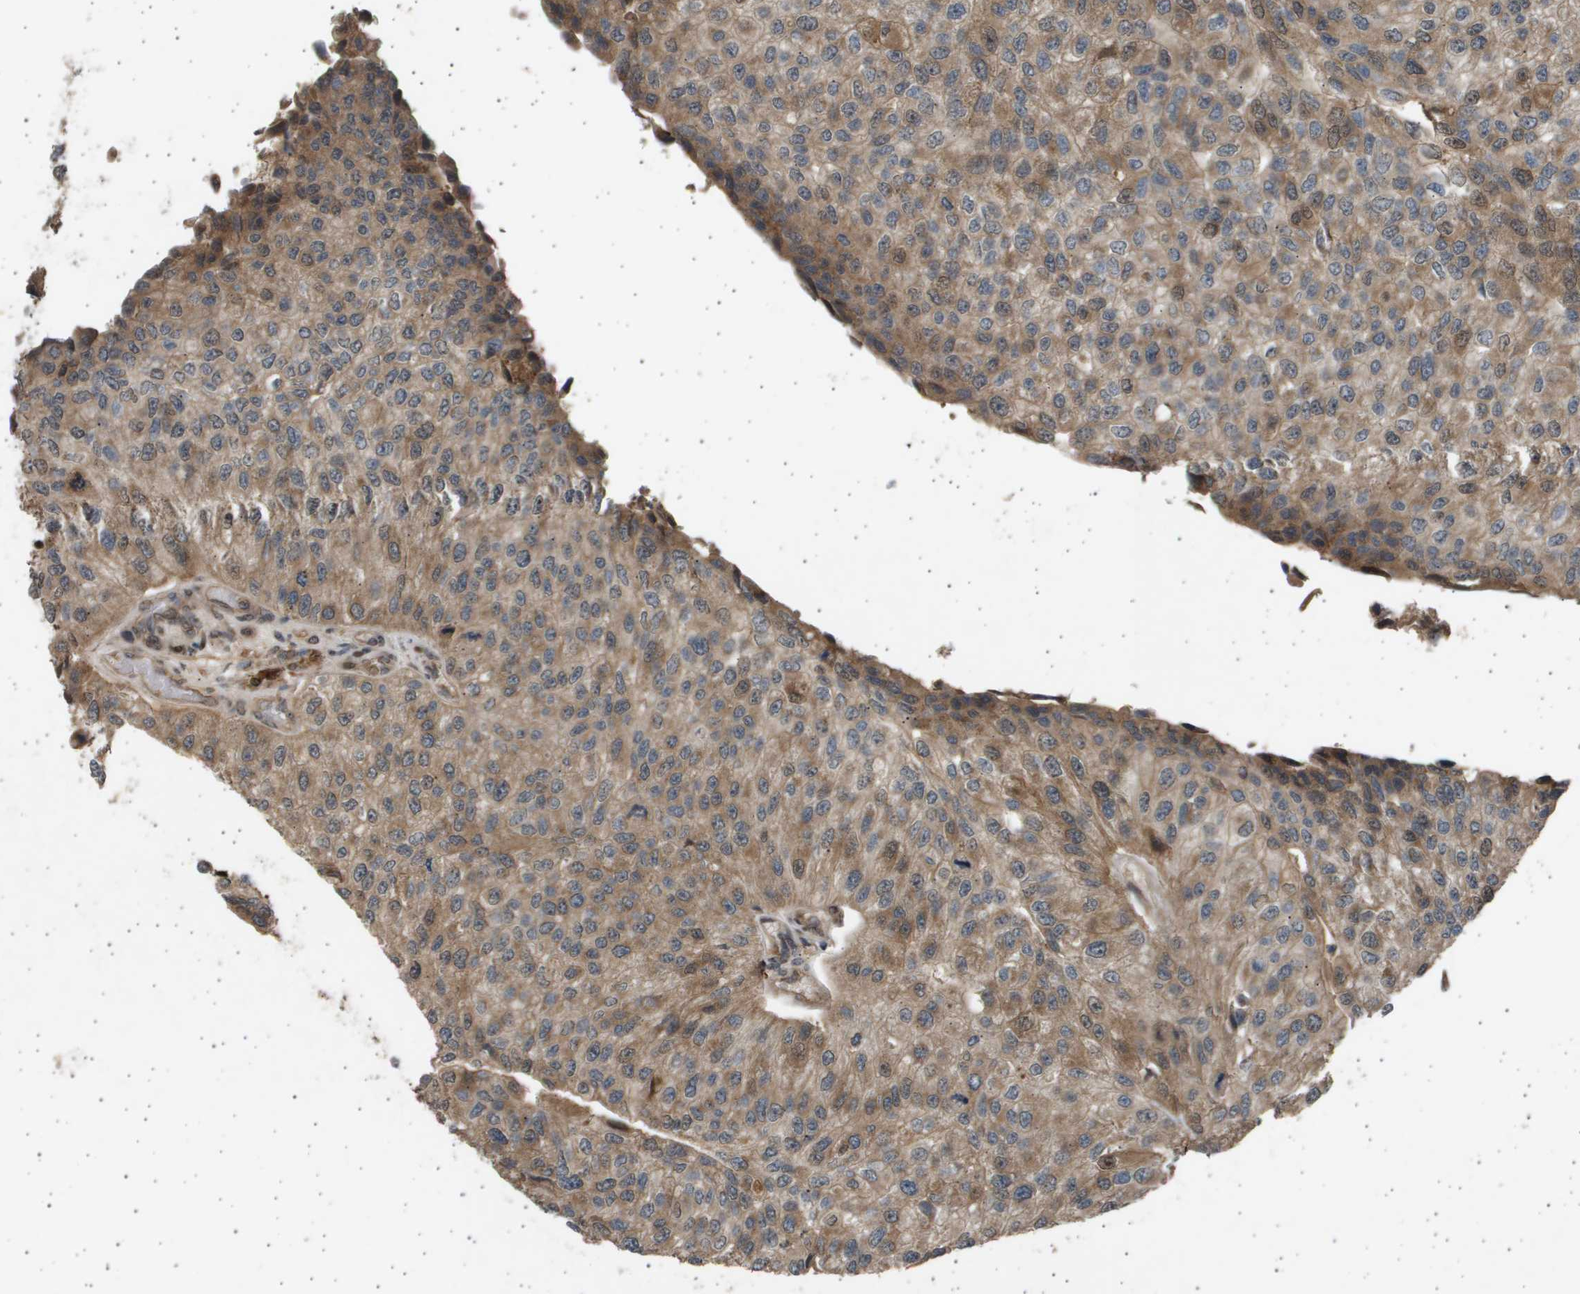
{"staining": {"intensity": "moderate", "quantity": ">75%", "location": "cytoplasmic/membranous"}, "tissue": "urothelial cancer", "cell_type": "Tumor cells", "image_type": "cancer", "snomed": [{"axis": "morphology", "description": "Urothelial carcinoma, High grade"}, {"axis": "topography", "description": "Kidney"}, {"axis": "topography", "description": "Urinary bladder"}], "caption": "Immunohistochemical staining of human urothelial cancer displays medium levels of moderate cytoplasmic/membranous protein expression in approximately >75% of tumor cells. Nuclei are stained in blue.", "gene": "TNRC6A", "patient": {"sex": "male", "age": 77}}